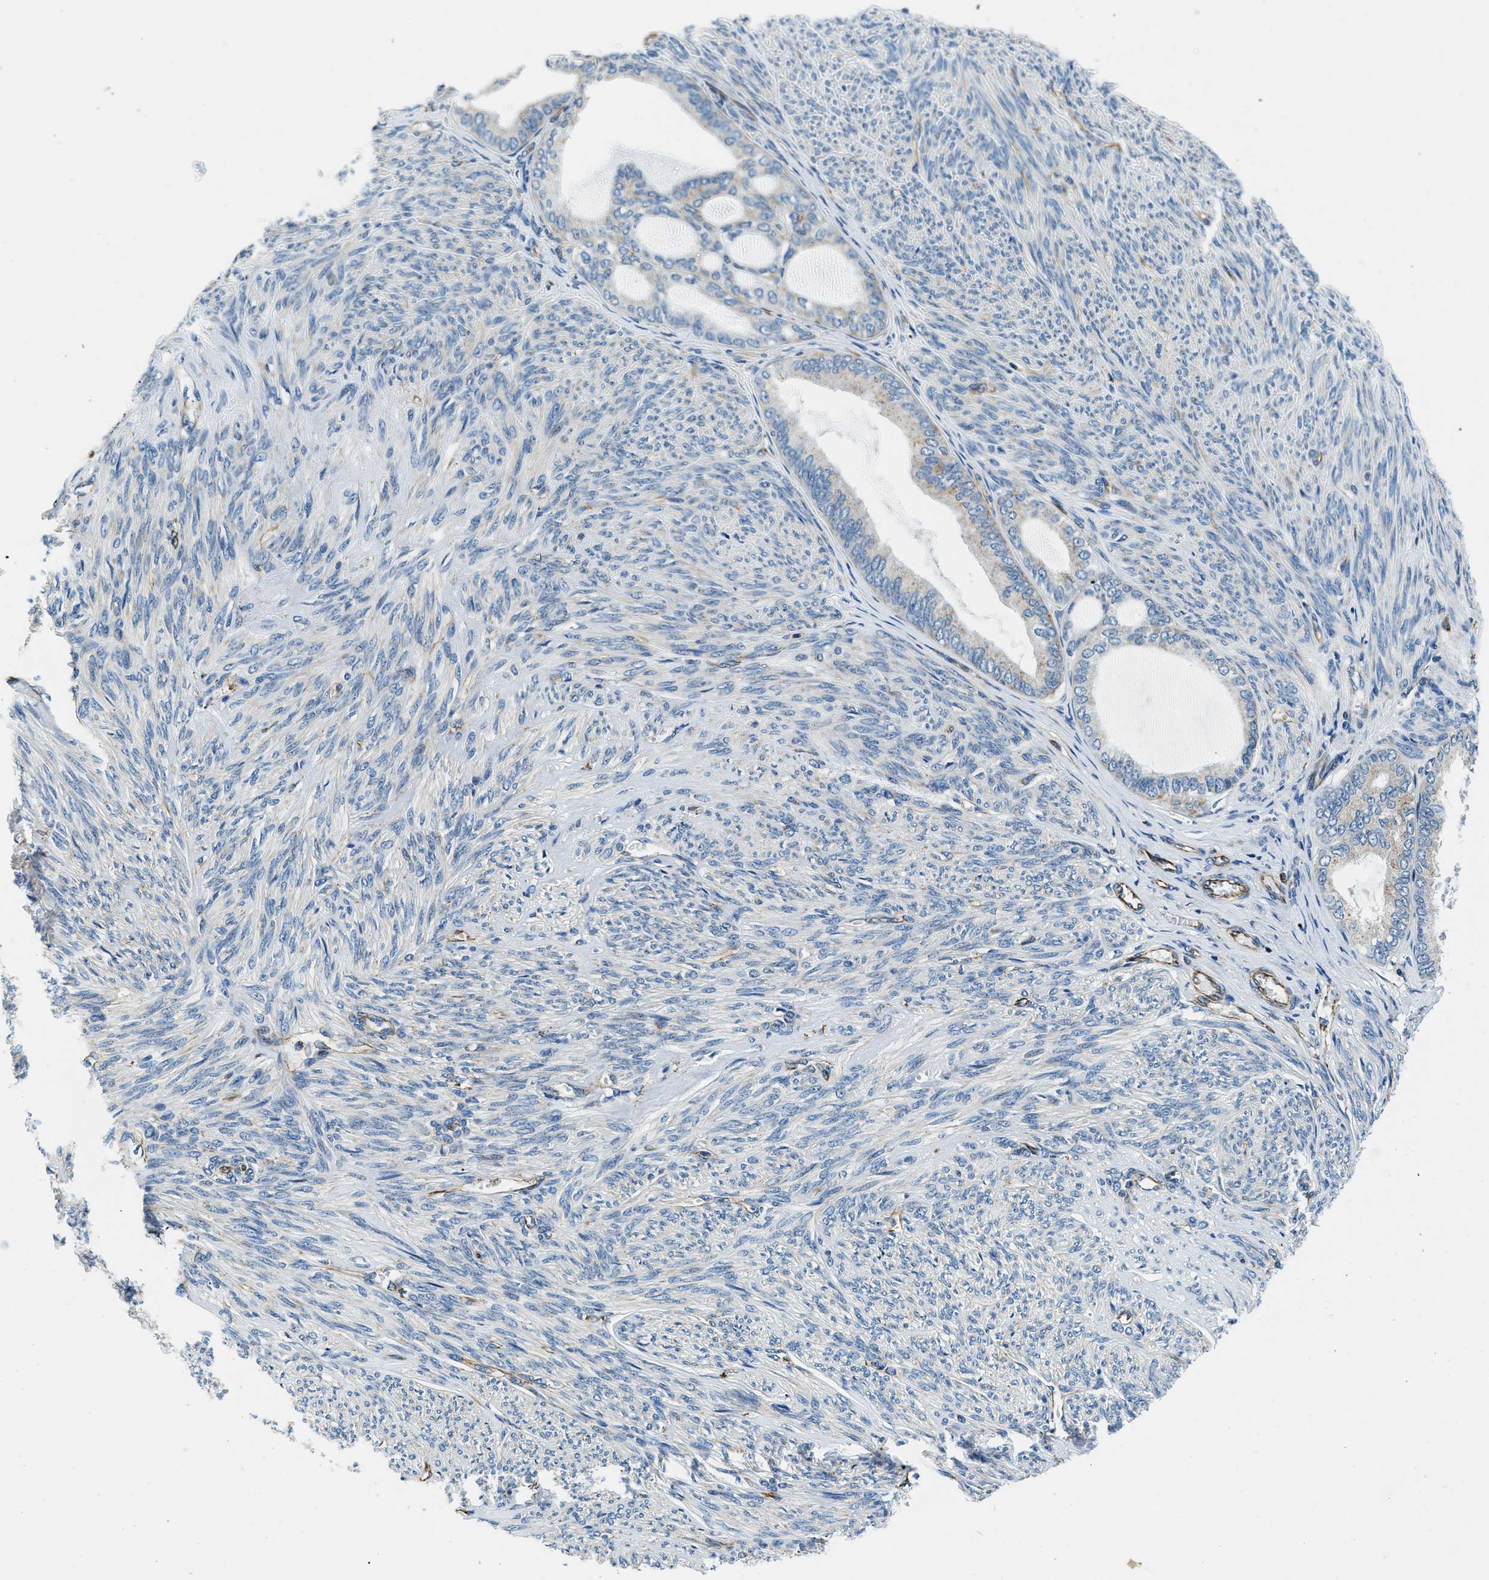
{"staining": {"intensity": "weak", "quantity": "<25%", "location": "cytoplasmic/membranous"}, "tissue": "endometrial cancer", "cell_type": "Tumor cells", "image_type": "cancer", "snomed": [{"axis": "morphology", "description": "Adenocarcinoma, NOS"}, {"axis": "topography", "description": "Endometrium"}], "caption": "Tumor cells are negative for protein expression in human endometrial cancer.", "gene": "GNS", "patient": {"sex": "female", "age": 86}}